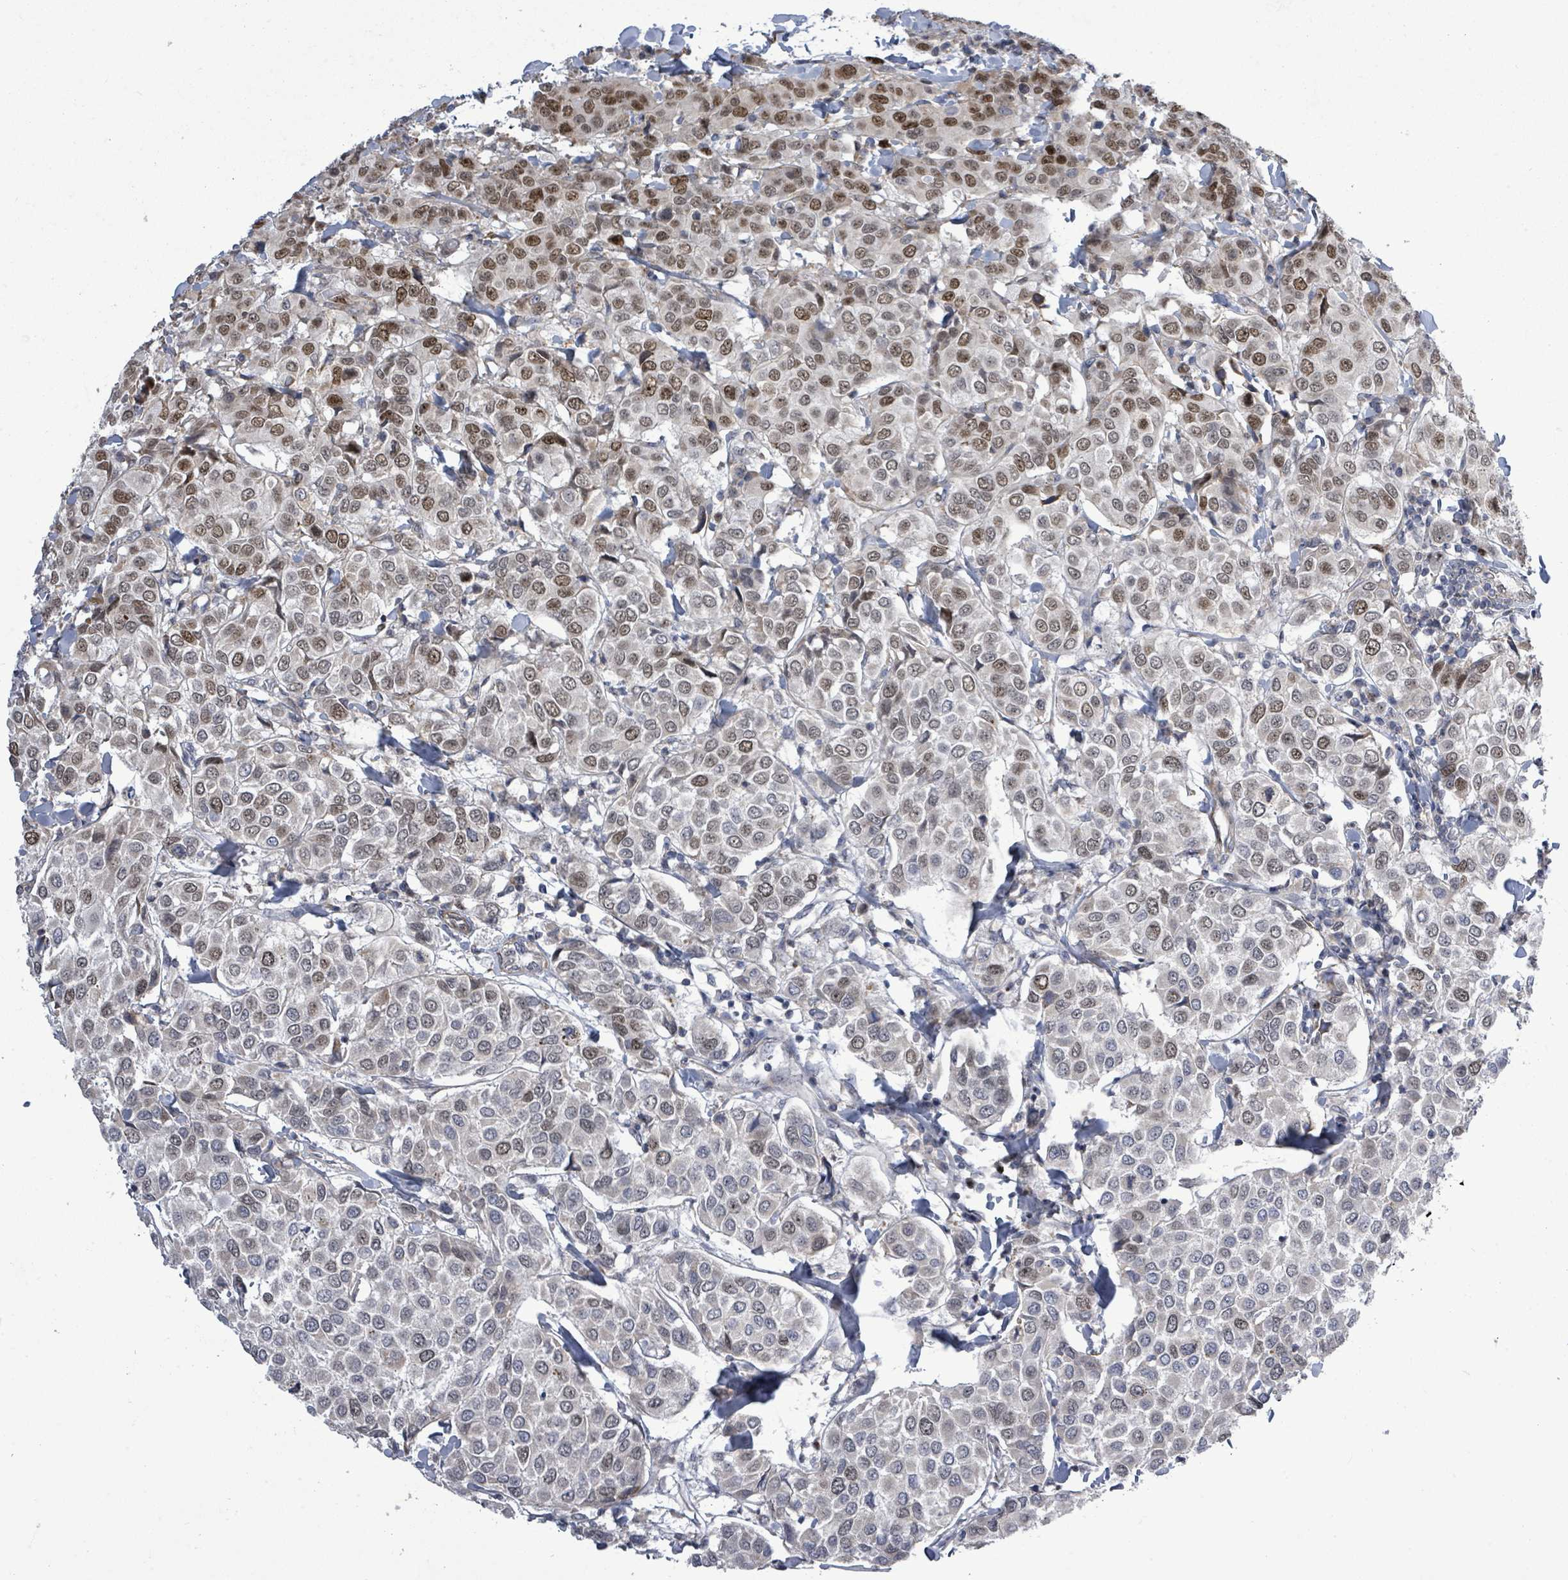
{"staining": {"intensity": "moderate", "quantity": "25%-75%", "location": "nuclear"}, "tissue": "breast cancer", "cell_type": "Tumor cells", "image_type": "cancer", "snomed": [{"axis": "morphology", "description": "Duct carcinoma"}, {"axis": "topography", "description": "Breast"}], "caption": "Tumor cells display medium levels of moderate nuclear staining in approximately 25%-75% of cells in breast cancer (invasive ductal carcinoma).", "gene": "PAPSS1", "patient": {"sex": "female", "age": 55}}